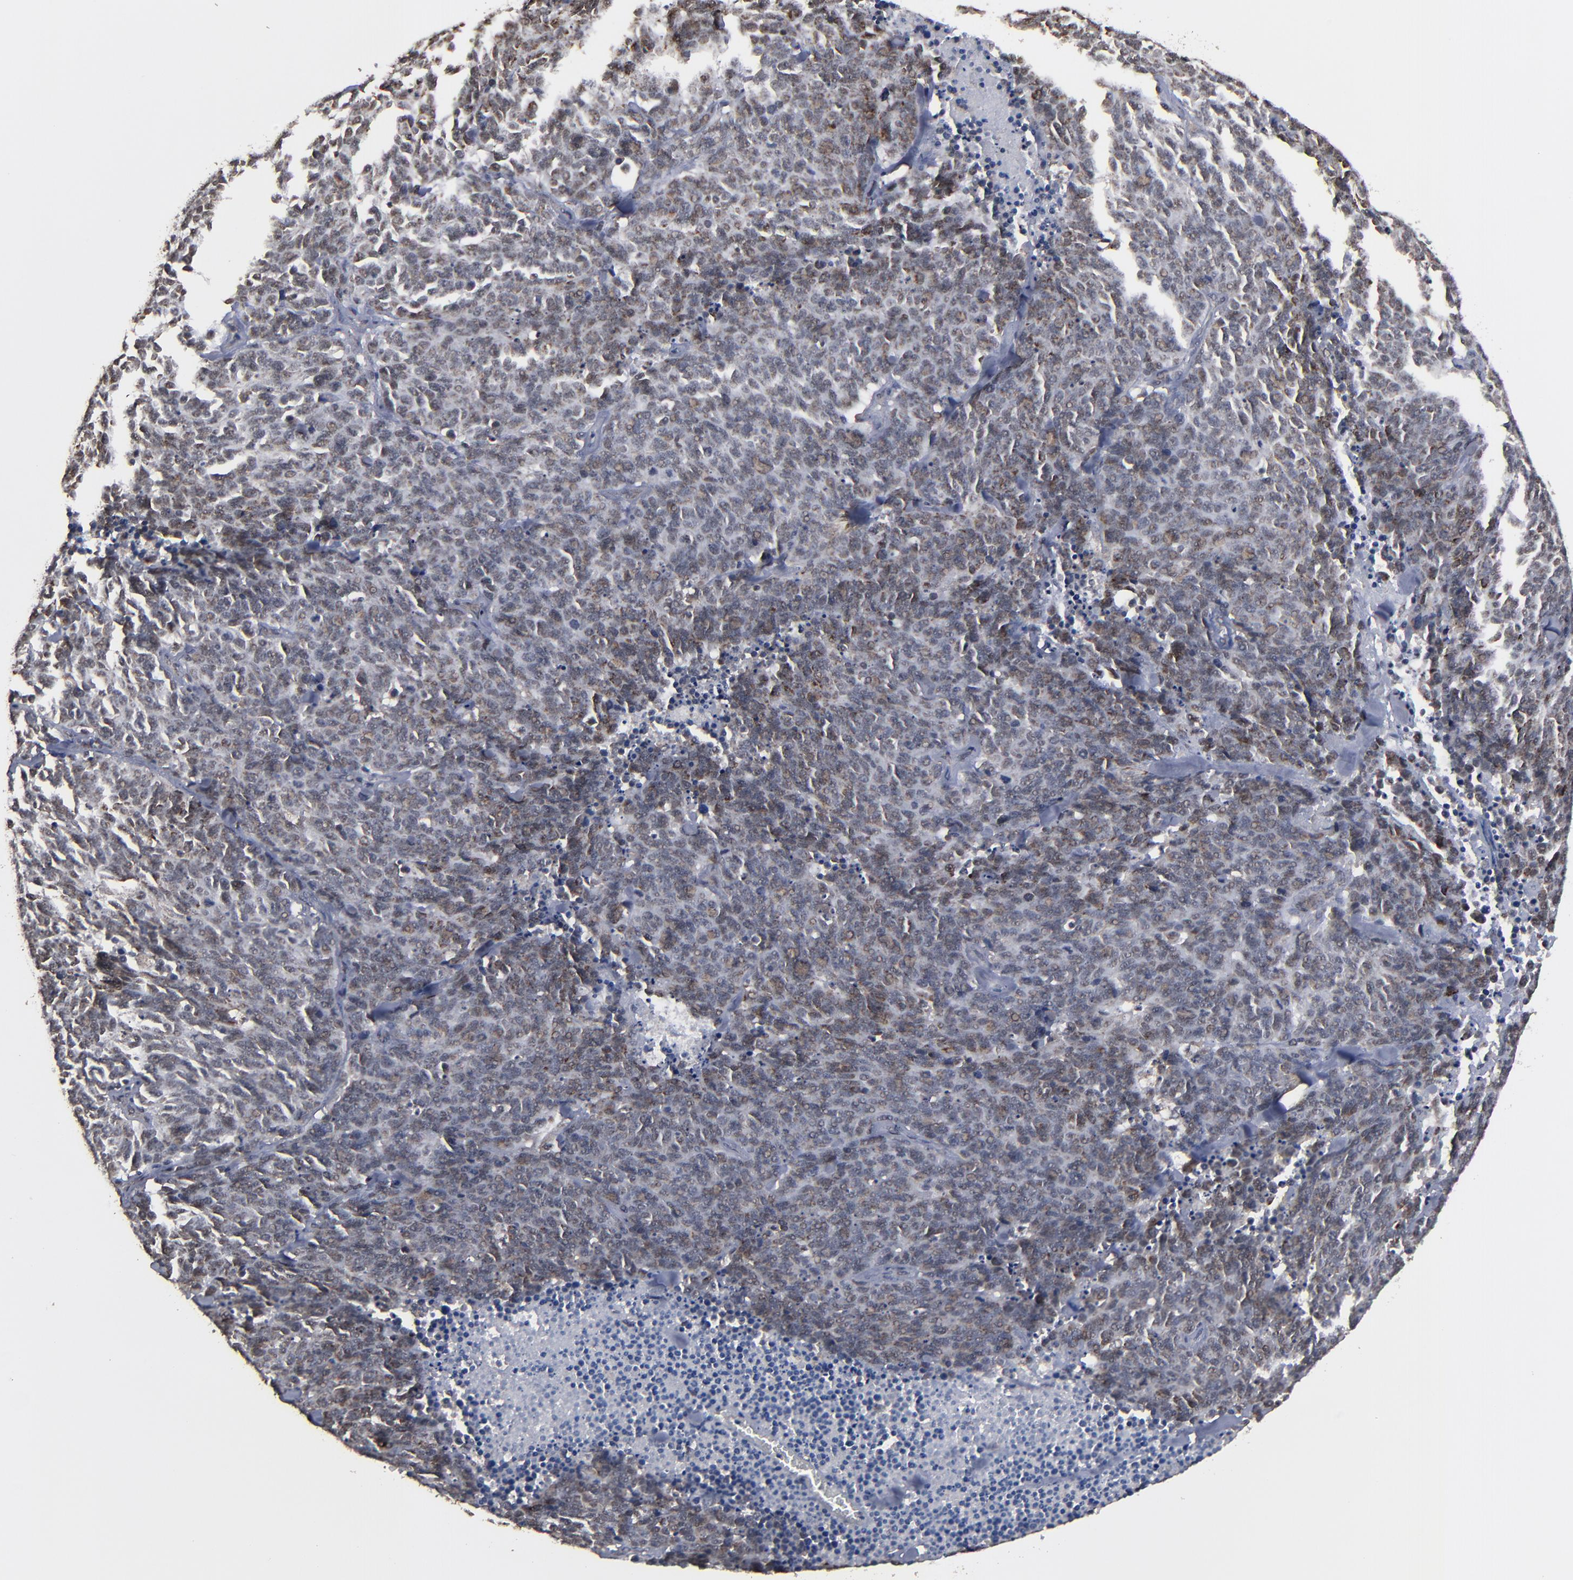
{"staining": {"intensity": "weak", "quantity": "25%-75%", "location": "nuclear"}, "tissue": "lung cancer", "cell_type": "Tumor cells", "image_type": "cancer", "snomed": [{"axis": "morphology", "description": "Neoplasm, malignant, NOS"}, {"axis": "topography", "description": "Lung"}], "caption": "There is low levels of weak nuclear positivity in tumor cells of malignant neoplasm (lung), as demonstrated by immunohistochemical staining (brown color).", "gene": "BNIP3", "patient": {"sex": "female", "age": 58}}